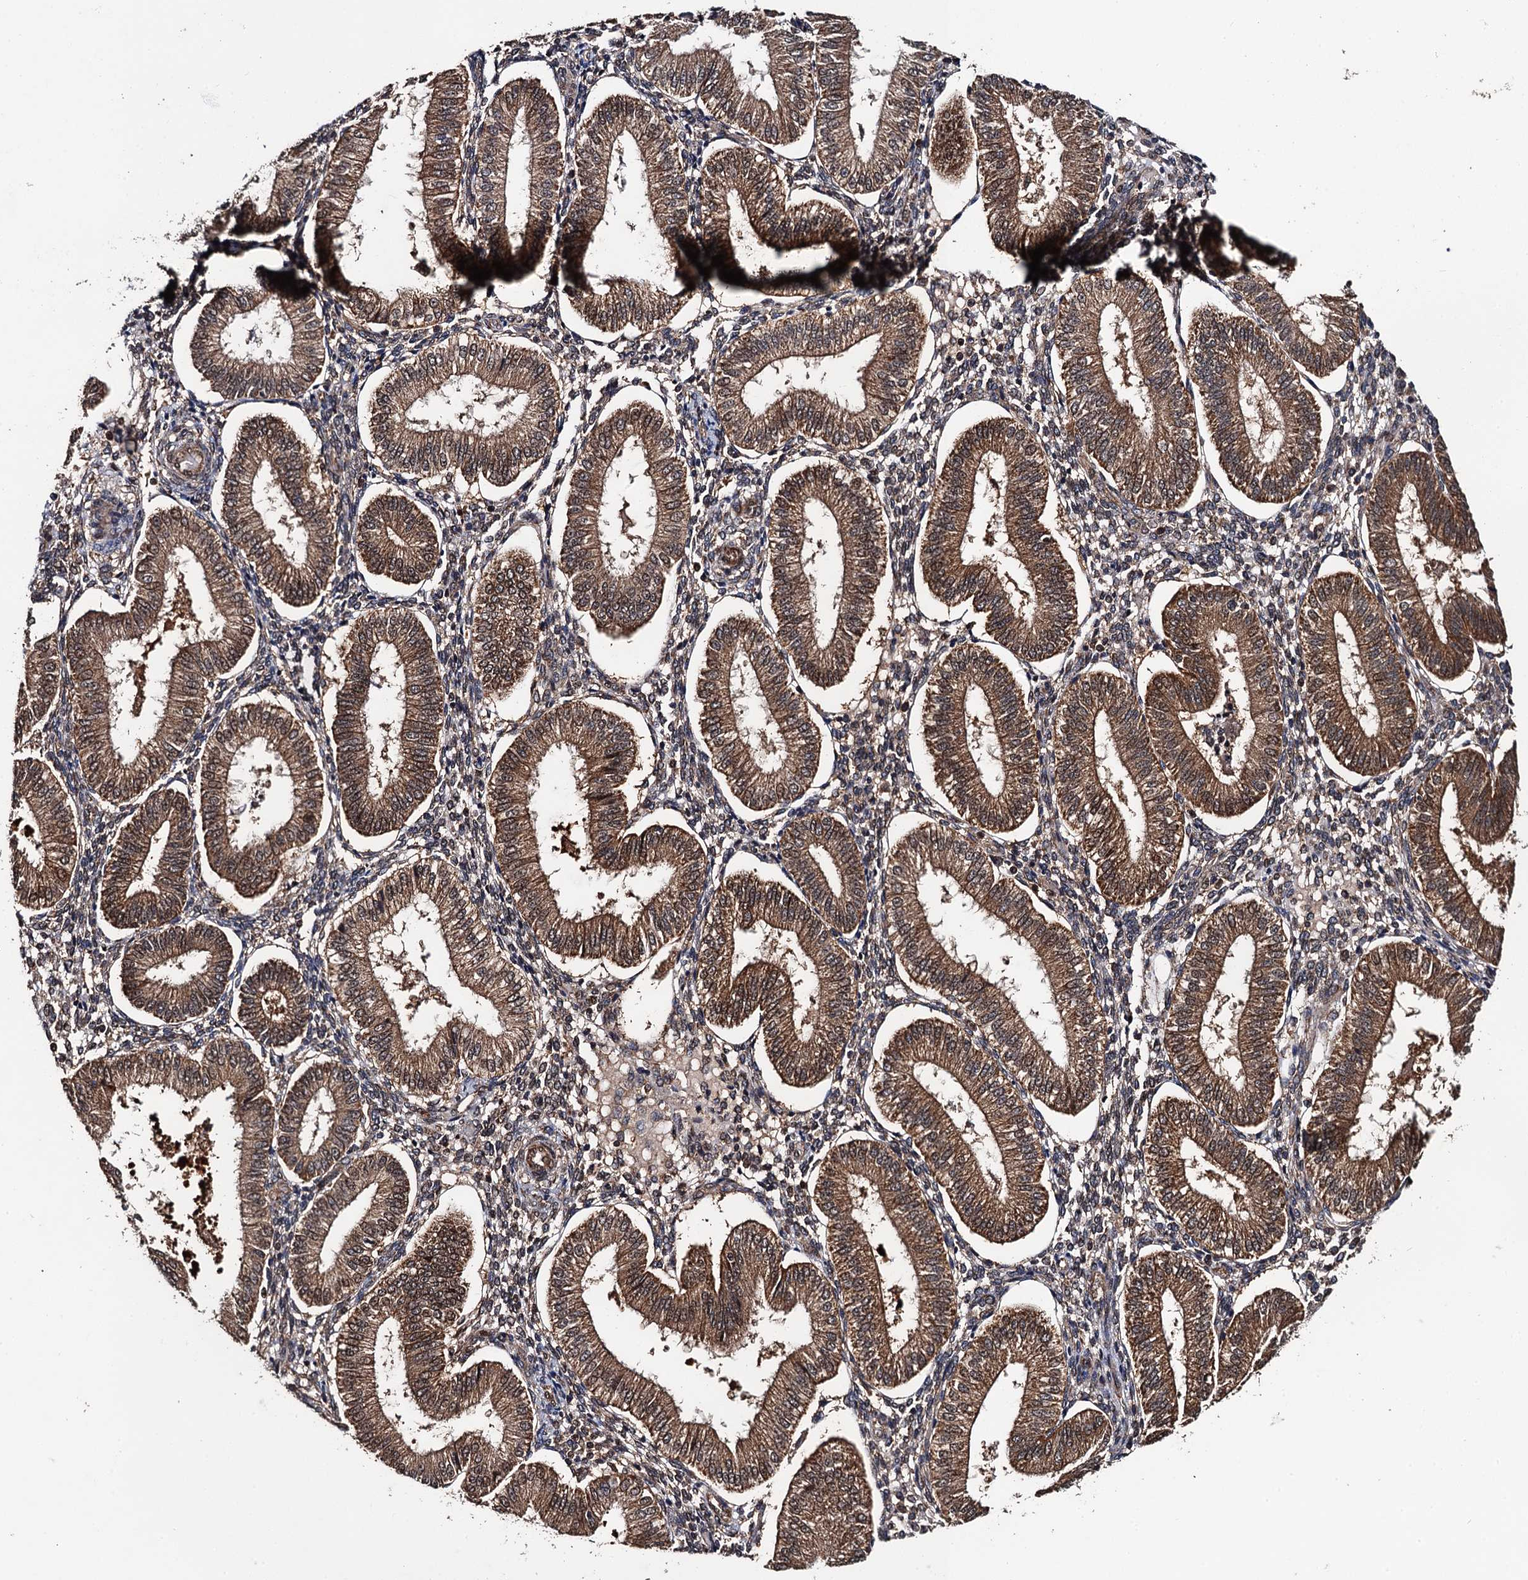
{"staining": {"intensity": "moderate", "quantity": "<25%", "location": "cytoplasmic/membranous,nuclear"}, "tissue": "endometrium", "cell_type": "Cells in endometrial stroma", "image_type": "normal", "snomed": [{"axis": "morphology", "description": "Normal tissue, NOS"}, {"axis": "topography", "description": "Endometrium"}], "caption": "Immunohistochemistry (IHC) staining of normal endometrium, which reveals low levels of moderate cytoplasmic/membranous,nuclear positivity in about <25% of cells in endometrial stroma indicating moderate cytoplasmic/membranous,nuclear protein positivity. The staining was performed using DAB (3,3'-diaminobenzidine) (brown) for protein detection and nuclei were counterstained in hematoxylin (blue).", "gene": "MIER2", "patient": {"sex": "female", "age": 39}}